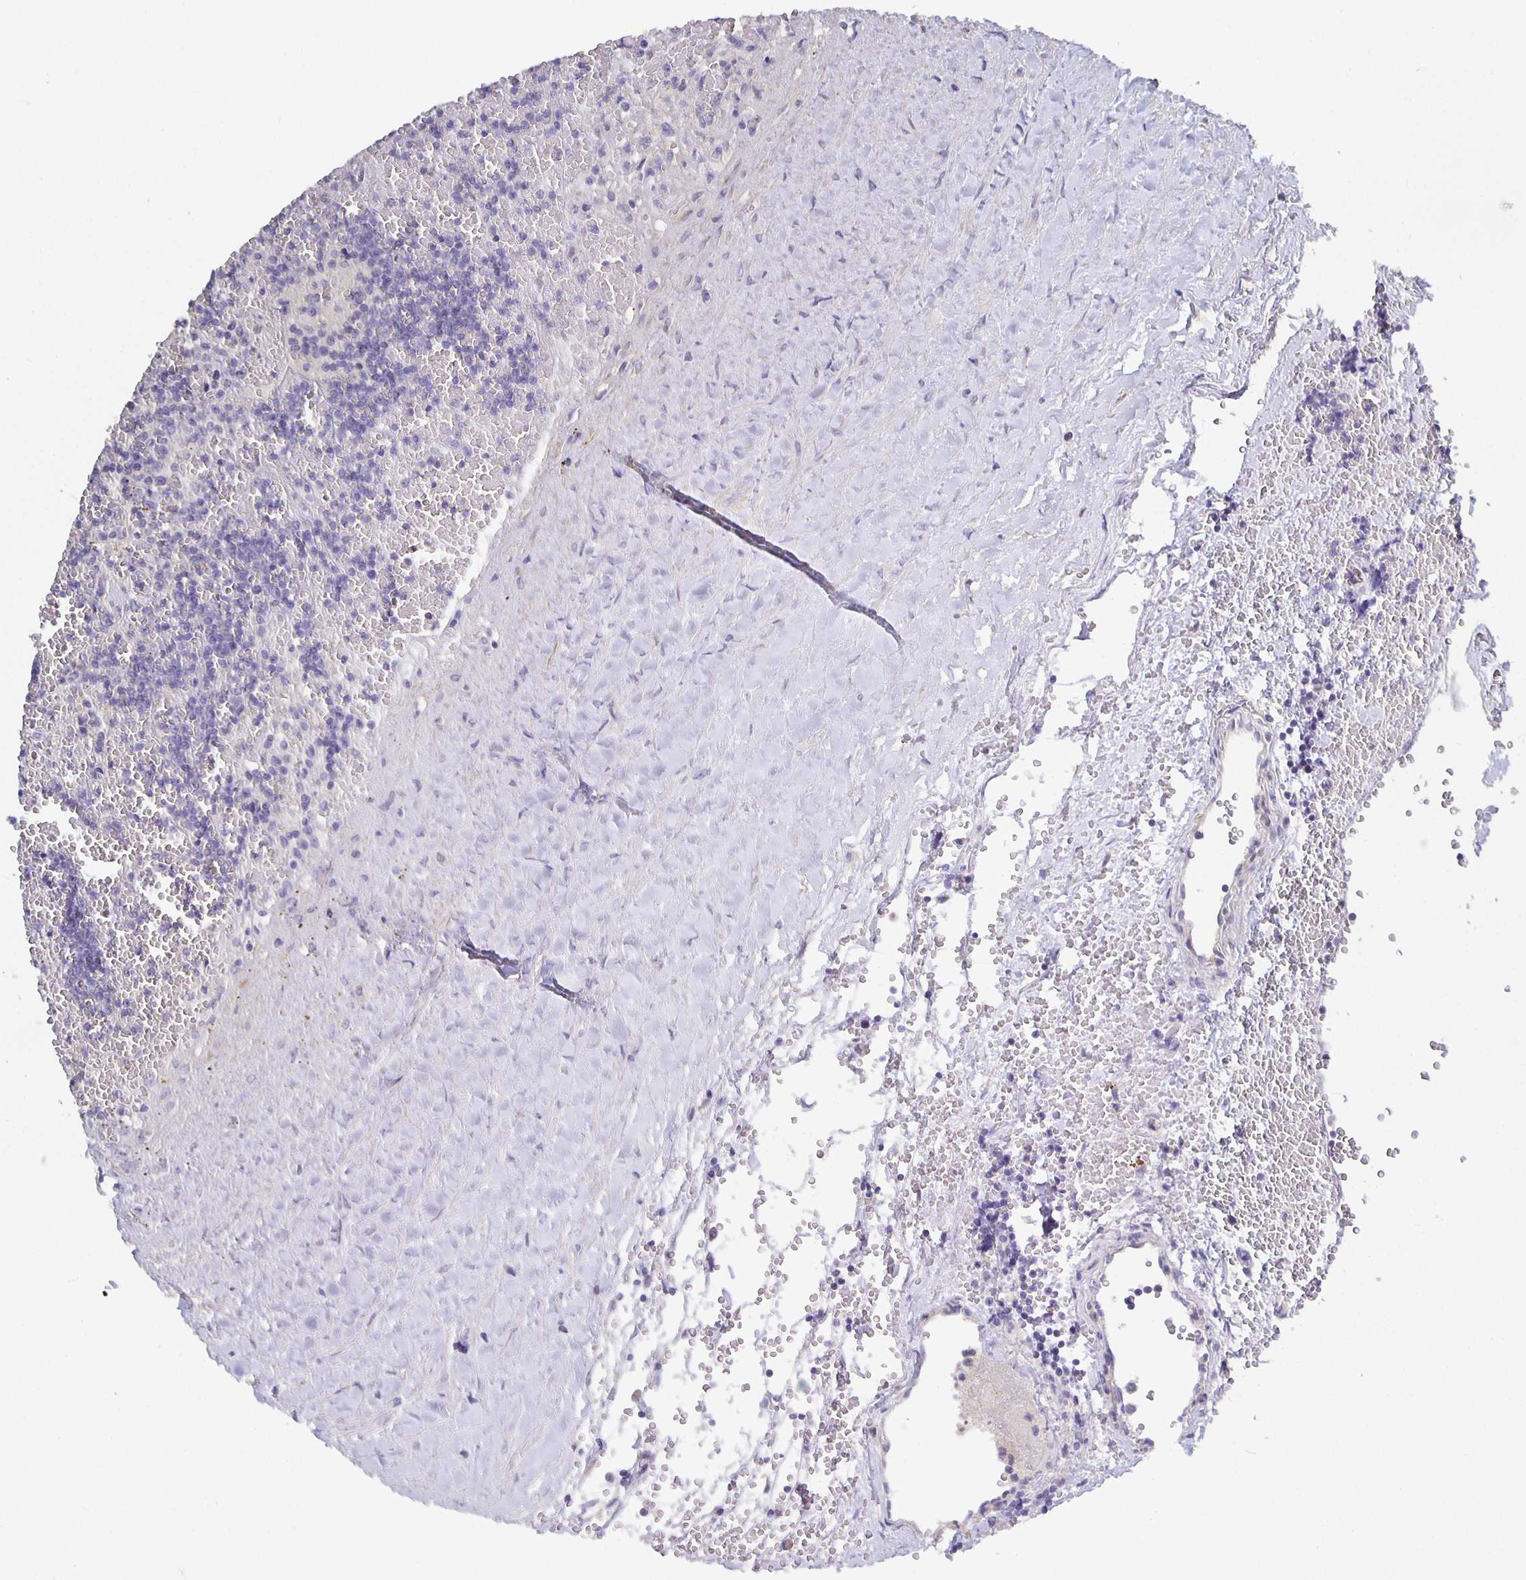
{"staining": {"intensity": "negative", "quantity": "none", "location": "none"}, "tissue": "lymphoma", "cell_type": "Tumor cells", "image_type": "cancer", "snomed": [{"axis": "morphology", "description": "Malignant lymphoma, non-Hodgkin's type, Low grade"}, {"axis": "topography", "description": "Spleen"}], "caption": "This is a histopathology image of immunohistochemistry staining of low-grade malignant lymphoma, non-Hodgkin's type, which shows no expression in tumor cells.", "gene": "CFAP74", "patient": {"sex": "male", "age": 60}}